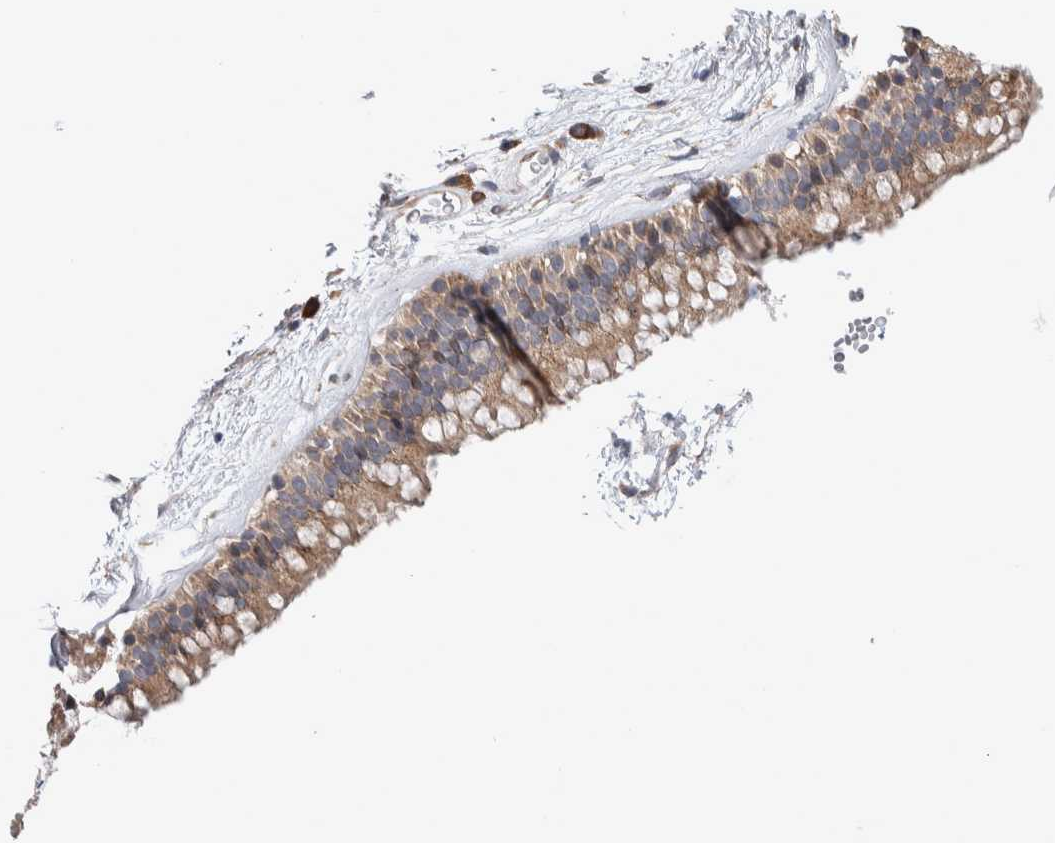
{"staining": {"intensity": "moderate", "quantity": "25%-75%", "location": "cytoplasmic/membranous"}, "tissue": "nasopharynx", "cell_type": "Respiratory epithelial cells", "image_type": "normal", "snomed": [{"axis": "morphology", "description": "Normal tissue, NOS"}, {"axis": "morphology", "description": "Inflammation, NOS"}, {"axis": "topography", "description": "Nasopharynx"}], "caption": "Nasopharynx stained with DAB (3,3'-diaminobenzidine) immunohistochemistry displays medium levels of moderate cytoplasmic/membranous staining in about 25%-75% of respiratory epithelial cells.", "gene": "IBTK", "patient": {"sex": "male", "age": 48}}